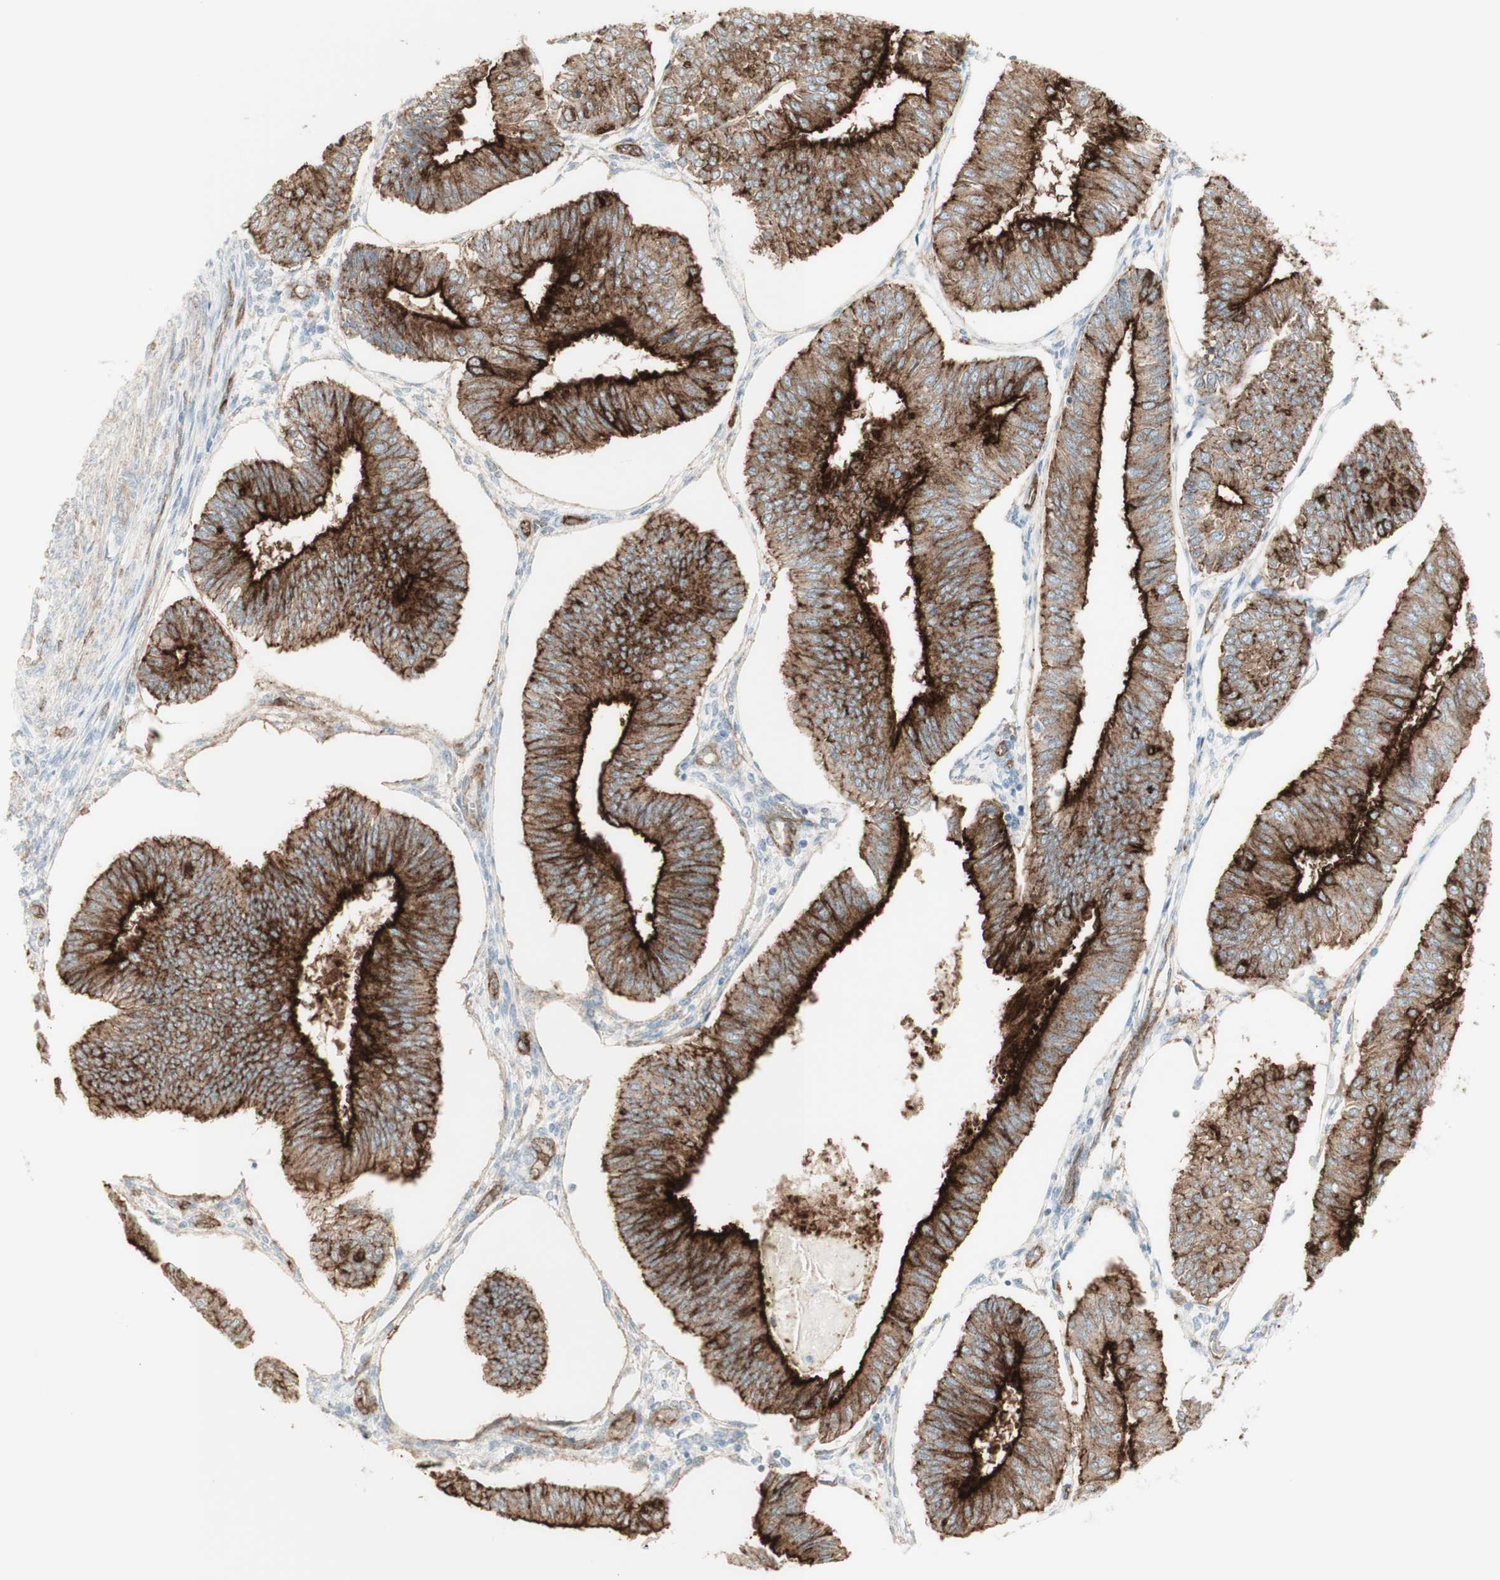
{"staining": {"intensity": "moderate", "quantity": ">75%", "location": "cytoplasmic/membranous"}, "tissue": "endometrial cancer", "cell_type": "Tumor cells", "image_type": "cancer", "snomed": [{"axis": "morphology", "description": "Adenocarcinoma, NOS"}, {"axis": "topography", "description": "Endometrium"}], "caption": "Immunohistochemistry of endometrial cancer reveals medium levels of moderate cytoplasmic/membranous staining in approximately >75% of tumor cells.", "gene": "MYO6", "patient": {"sex": "female", "age": 58}}